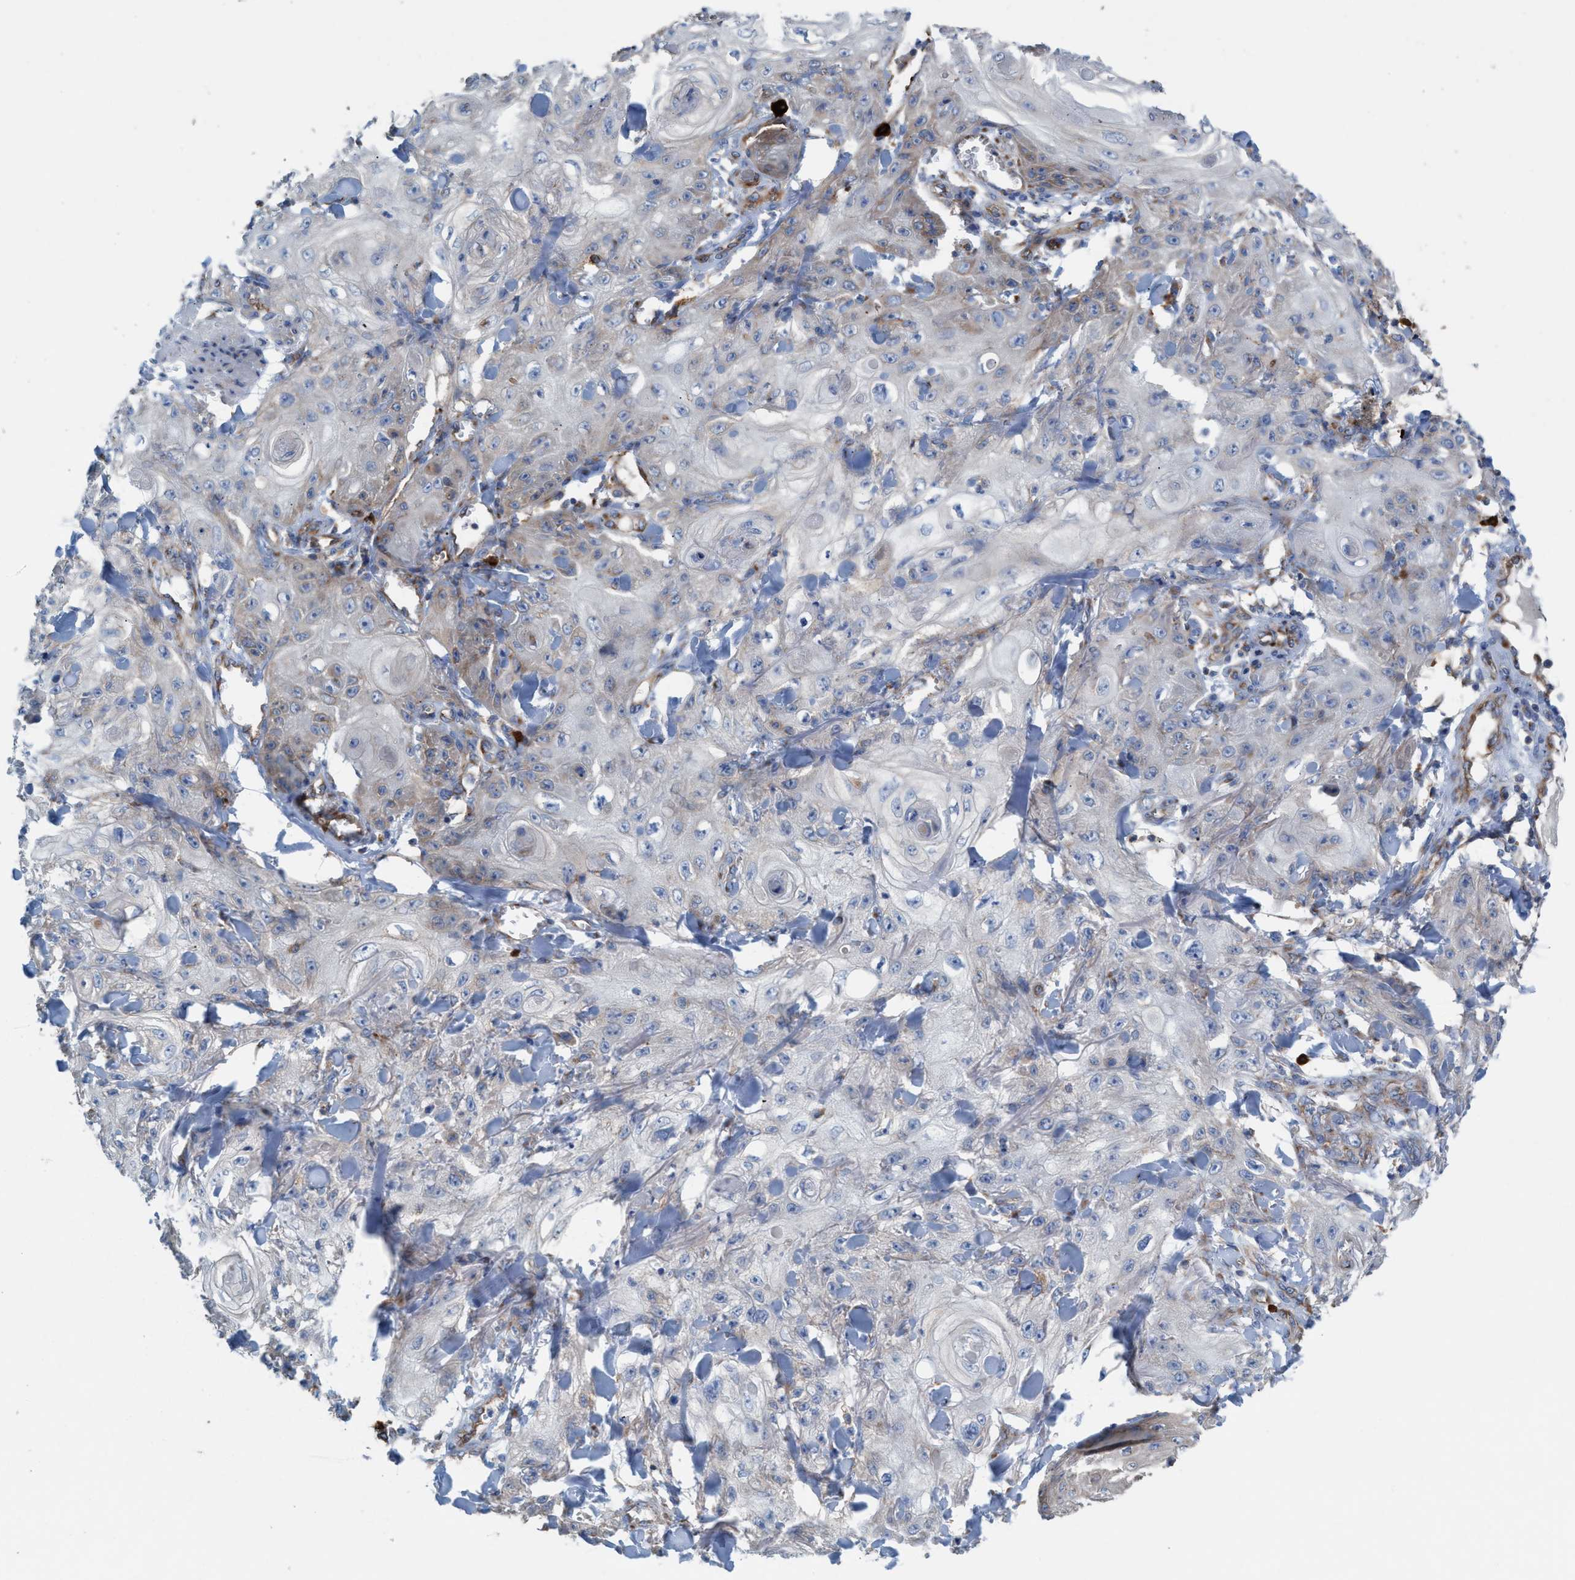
{"staining": {"intensity": "weak", "quantity": "<25%", "location": "cytoplasmic/membranous"}, "tissue": "skin cancer", "cell_type": "Tumor cells", "image_type": "cancer", "snomed": [{"axis": "morphology", "description": "Squamous cell carcinoma, NOS"}, {"axis": "topography", "description": "Skin"}], "caption": "A photomicrograph of skin squamous cell carcinoma stained for a protein demonstrates no brown staining in tumor cells.", "gene": "NYAP1", "patient": {"sex": "male", "age": 74}}